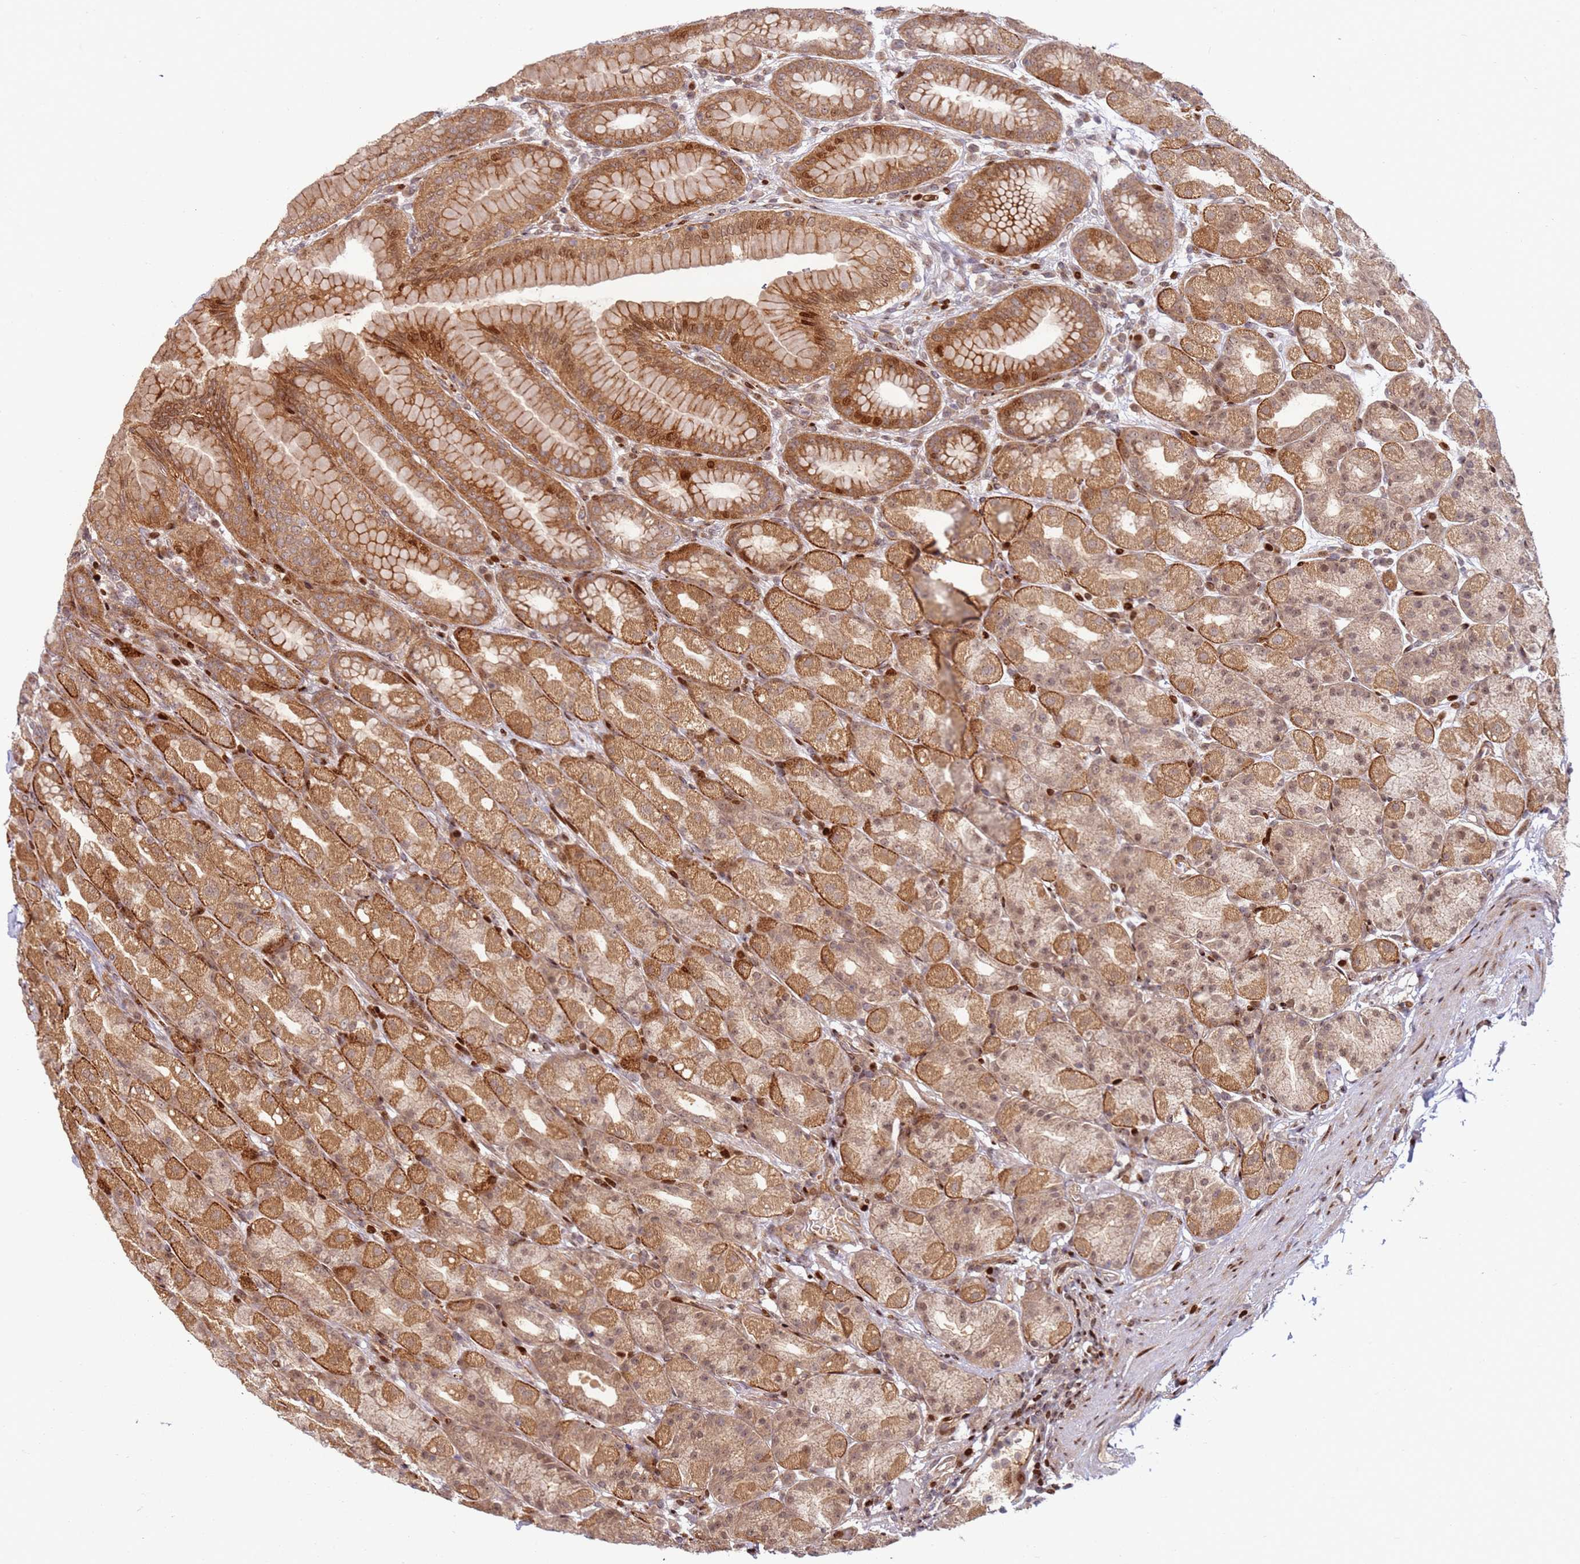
{"staining": {"intensity": "strong", "quantity": ">75%", "location": "cytoplasmic/membranous,nuclear"}, "tissue": "stomach", "cell_type": "Glandular cells", "image_type": "normal", "snomed": [{"axis": "morphology", "description": "Normal tissue, NOS"}, {"axis": "topography", "description": "Stomach, upper"}, {"axis": "topography", "description": "Stomach"}], "caption": "Strong cytoplasmic/membranous,nuclear protein expression is identified in approximately >75% of glandular cells in stomach. Ihc stains the protein in brown and the nuclei are stained blue.", "gene": "TMEM233", "patient": {"sex": "male", "age": 68}}